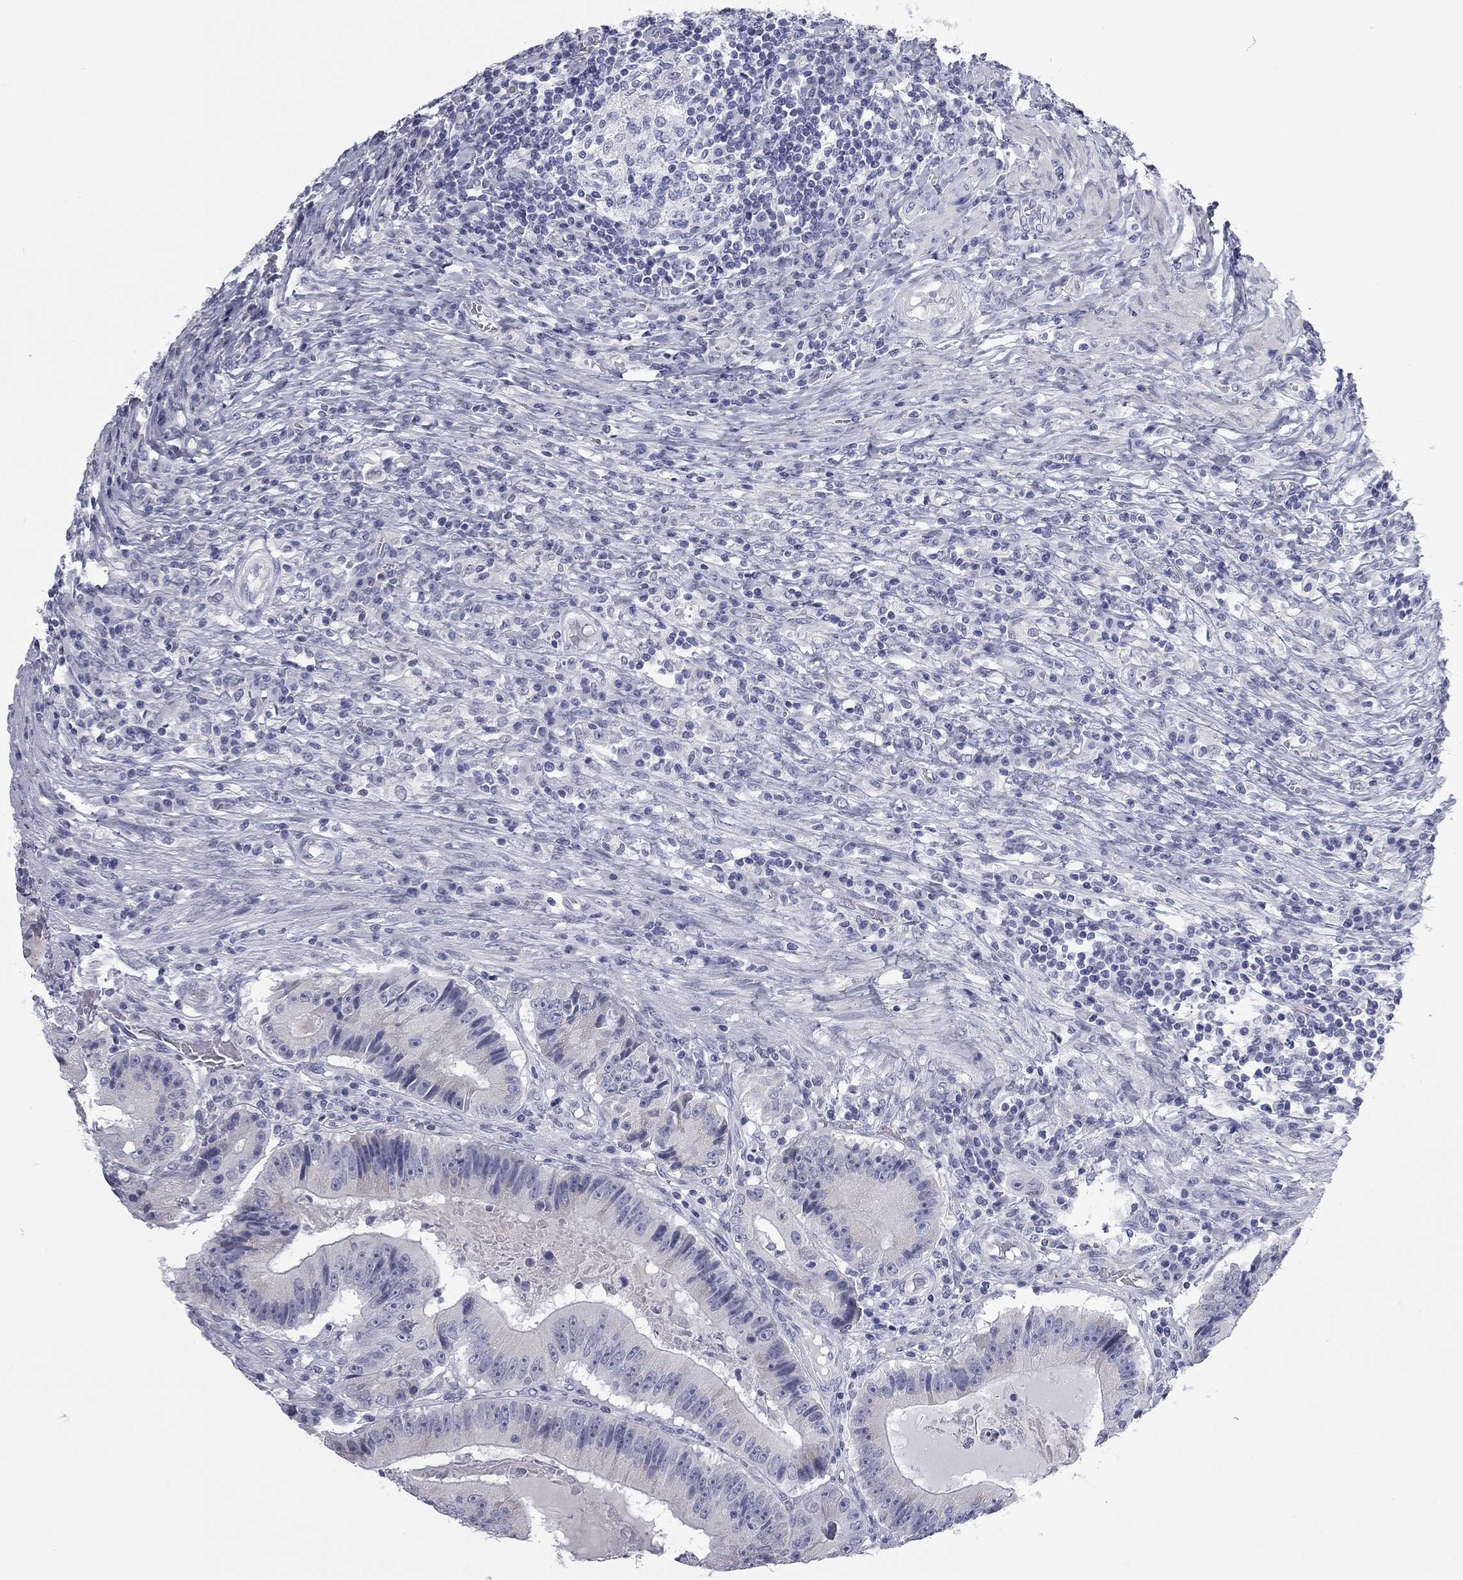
{"staining": {"intensity": "negative", "quantity": "none", "location": "none"}, "tissue": "colorectal cancer", "cell_type": "Tumor cells", "image_type": "cancer", "snomed": [{"axis": "morphology", "description": "Adenocarcinoma, NOS"}, {"axis": "topography", "description": "Colon"}], "caption": "The photomicrograph reveals no significant positivity in tumor cells of colorectal cancer.", "gene": "AK8", "patient": {"sex": "female", "age": 86}}